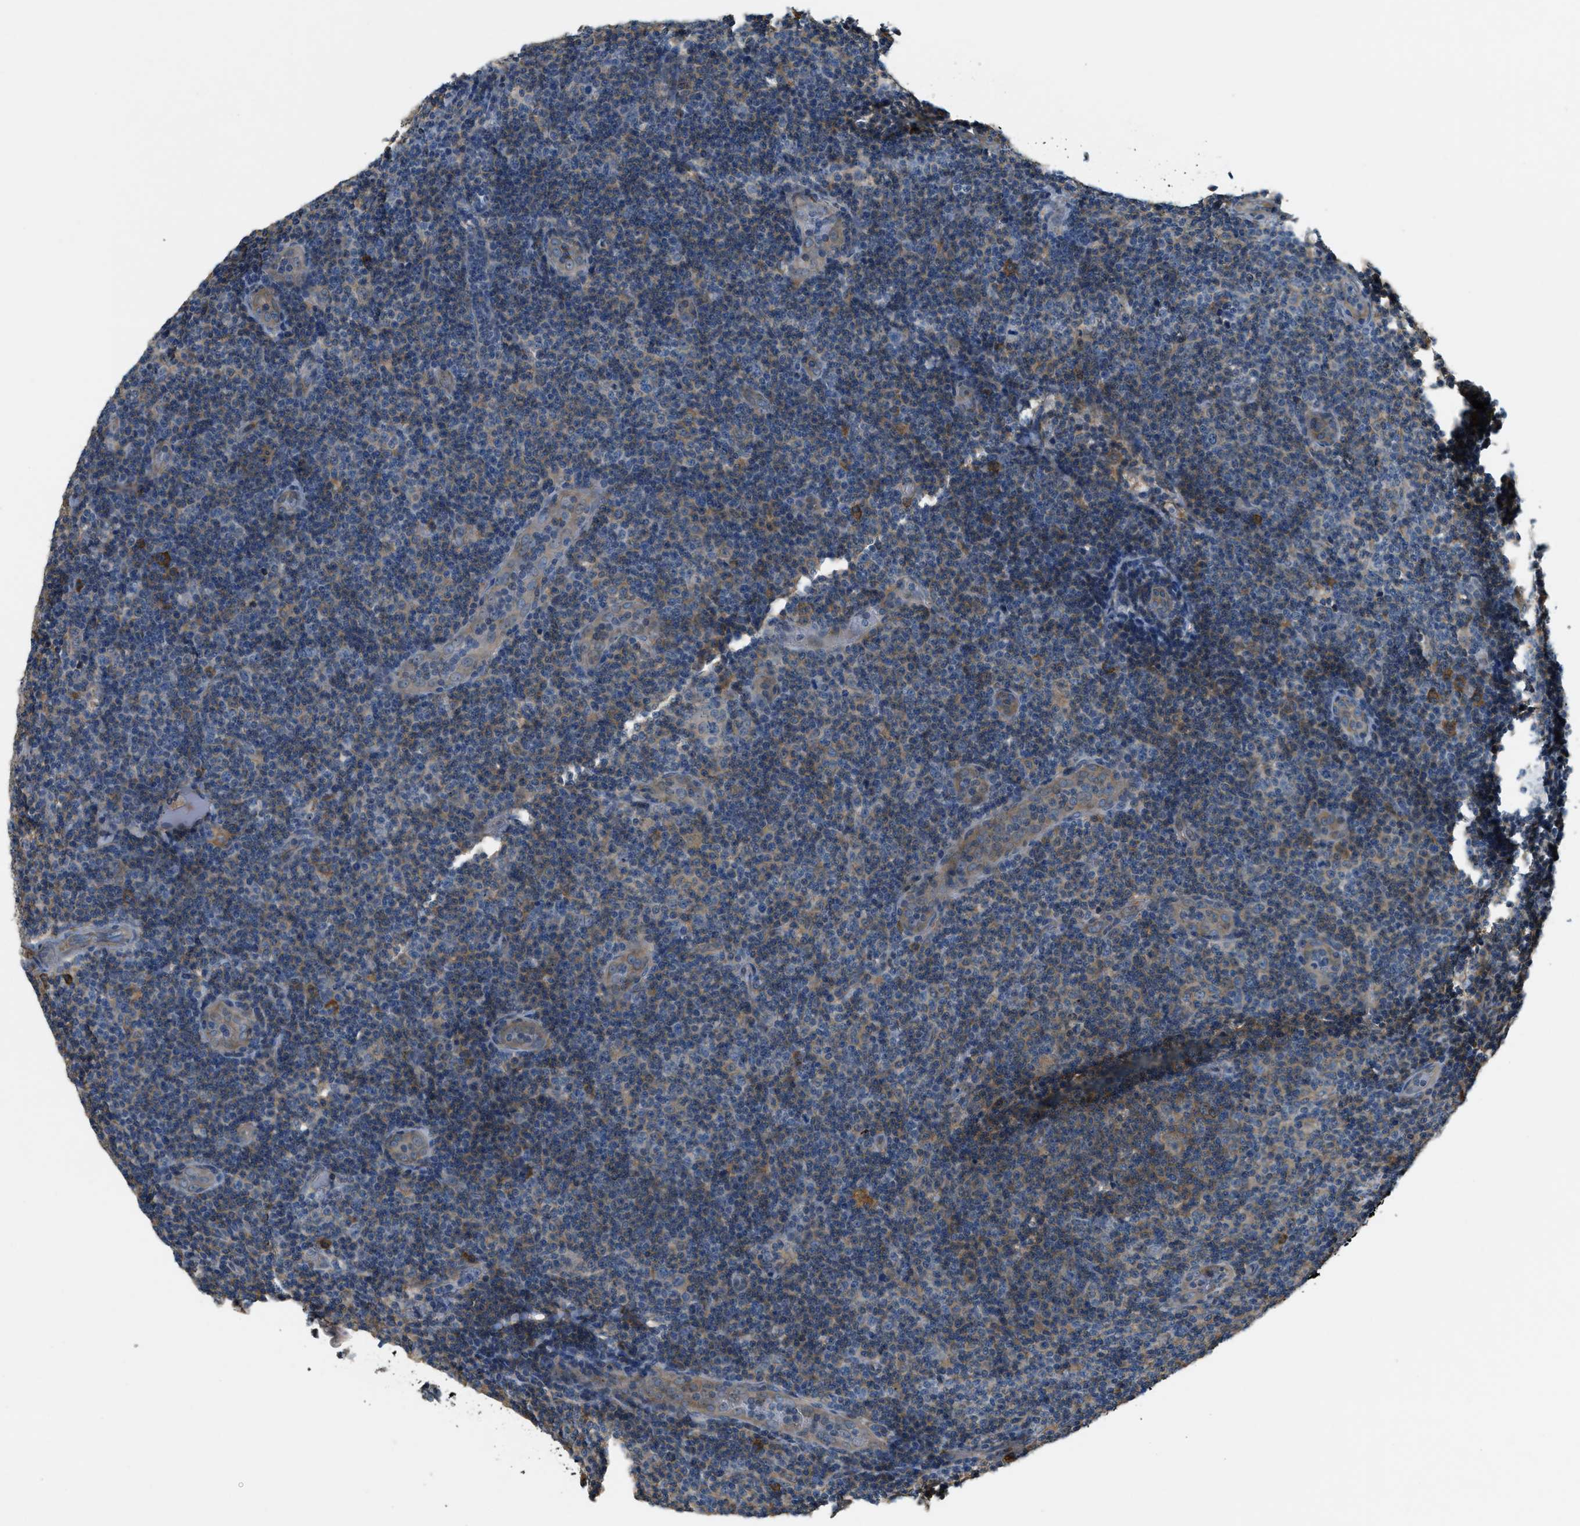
{"staining": {"intensity": "weak", "quantity": "<25%", "location": "cytoplasmic/membranous"}, "tissue": "lymphoma", "cell_type": "Tumor cells", "image_type": "cancer", "snomed": [{"axis": "morphology", "description": "Malignant lymphoma, non-Hodgkin's type, Low grade"}, {"axis": "topography", "description": "Lymph node"}], "caption": "This is an IHC micrograph of lymphoma. There is no staining in tumor cells.", "gene": "CFLAR", "patient": {"sex": "male", "age": 83}}